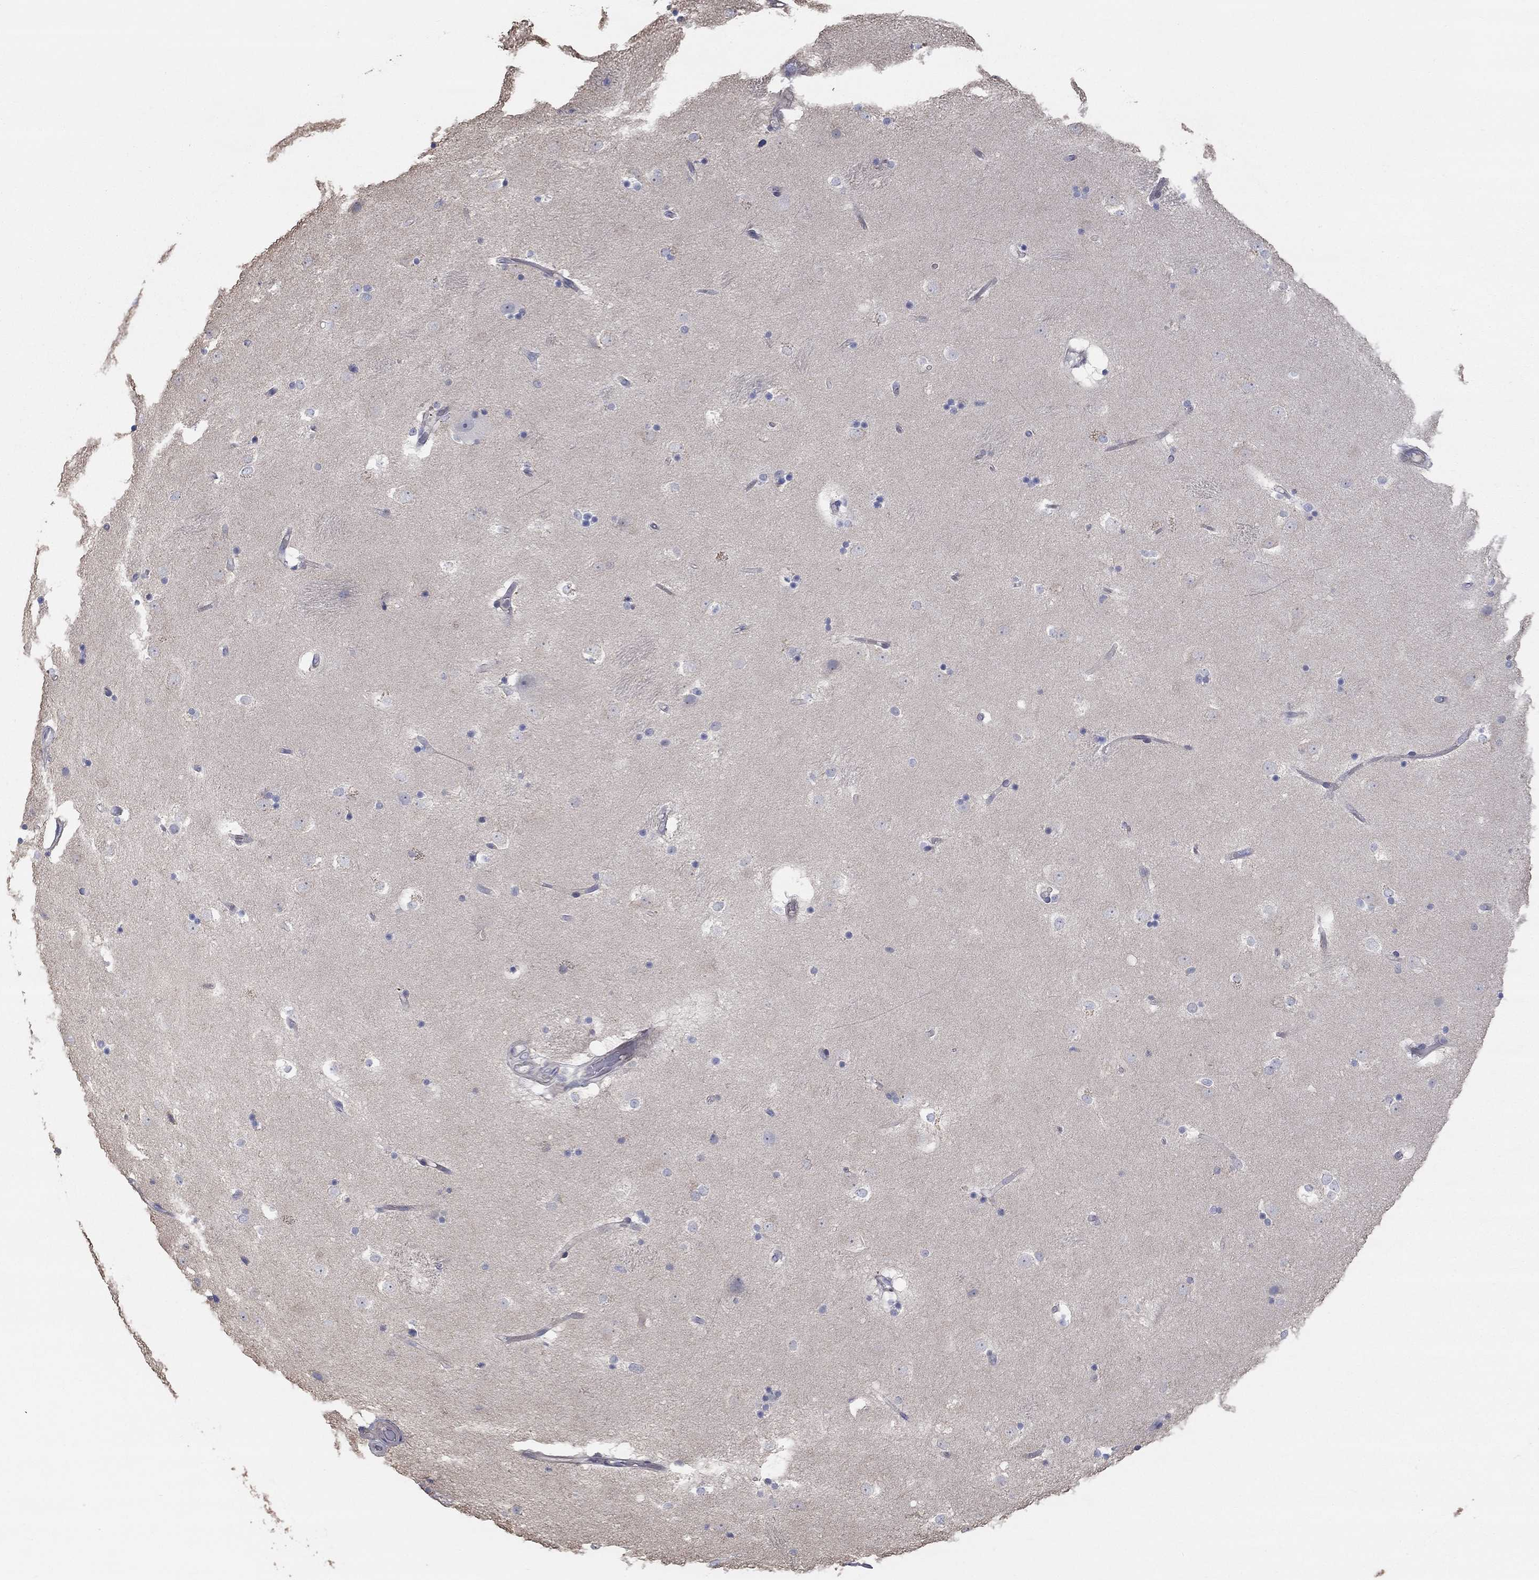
{"staining": {"intensity": "negative", "quantity": "none", "location": "none"}, "tissue": "caudate", "cell_type": "Glial cells", "image_type": "normal", "snomed": [{"axis": "morphology", "description": "Normal tissue, NOS"}, {"axis": "topography", "description": "Lateral ventricle wall"}], "caption": "Immunohistochemistry of benign human caudate displays no expression in glial cells.", "gene": "PRC1", "patient": {"sex": "male", "age": 51}}